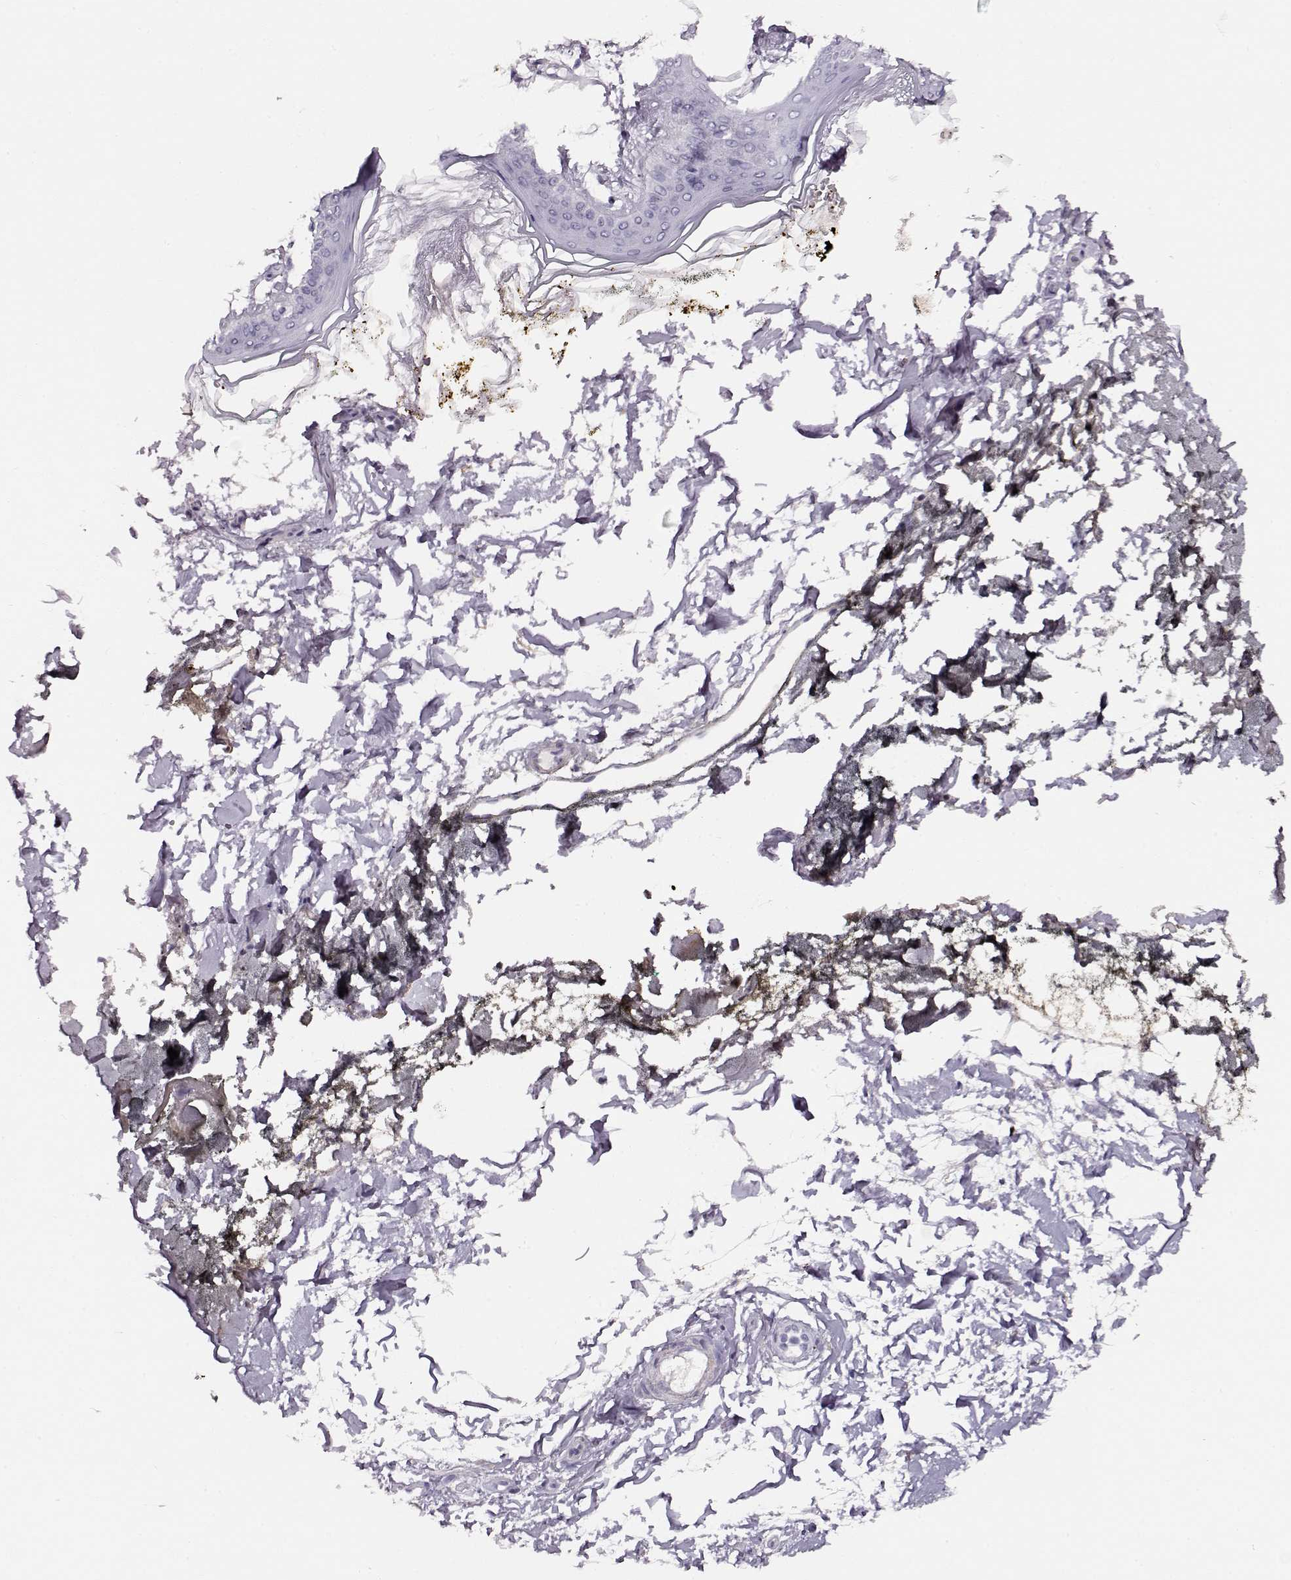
{"staining": {"intensity": "negative", "quantity": "none", "location": "none"}, "tissue": "skin", "cell_type": "Fibroblasts", "image_type": "normal", "snomed": [{"axis": "morphology", "description": "Normal tissue, NOS"}, {"axis": "topography", "description": "Skin"}], "caption": "A high-resolution micrograph shows immunohistochemistry (IHC) staining of unremarkable skin, which reveals no significant positivity in fibroblasts.", "gene": "RBM44", "patient": {"sex": "female", "age": 34}}